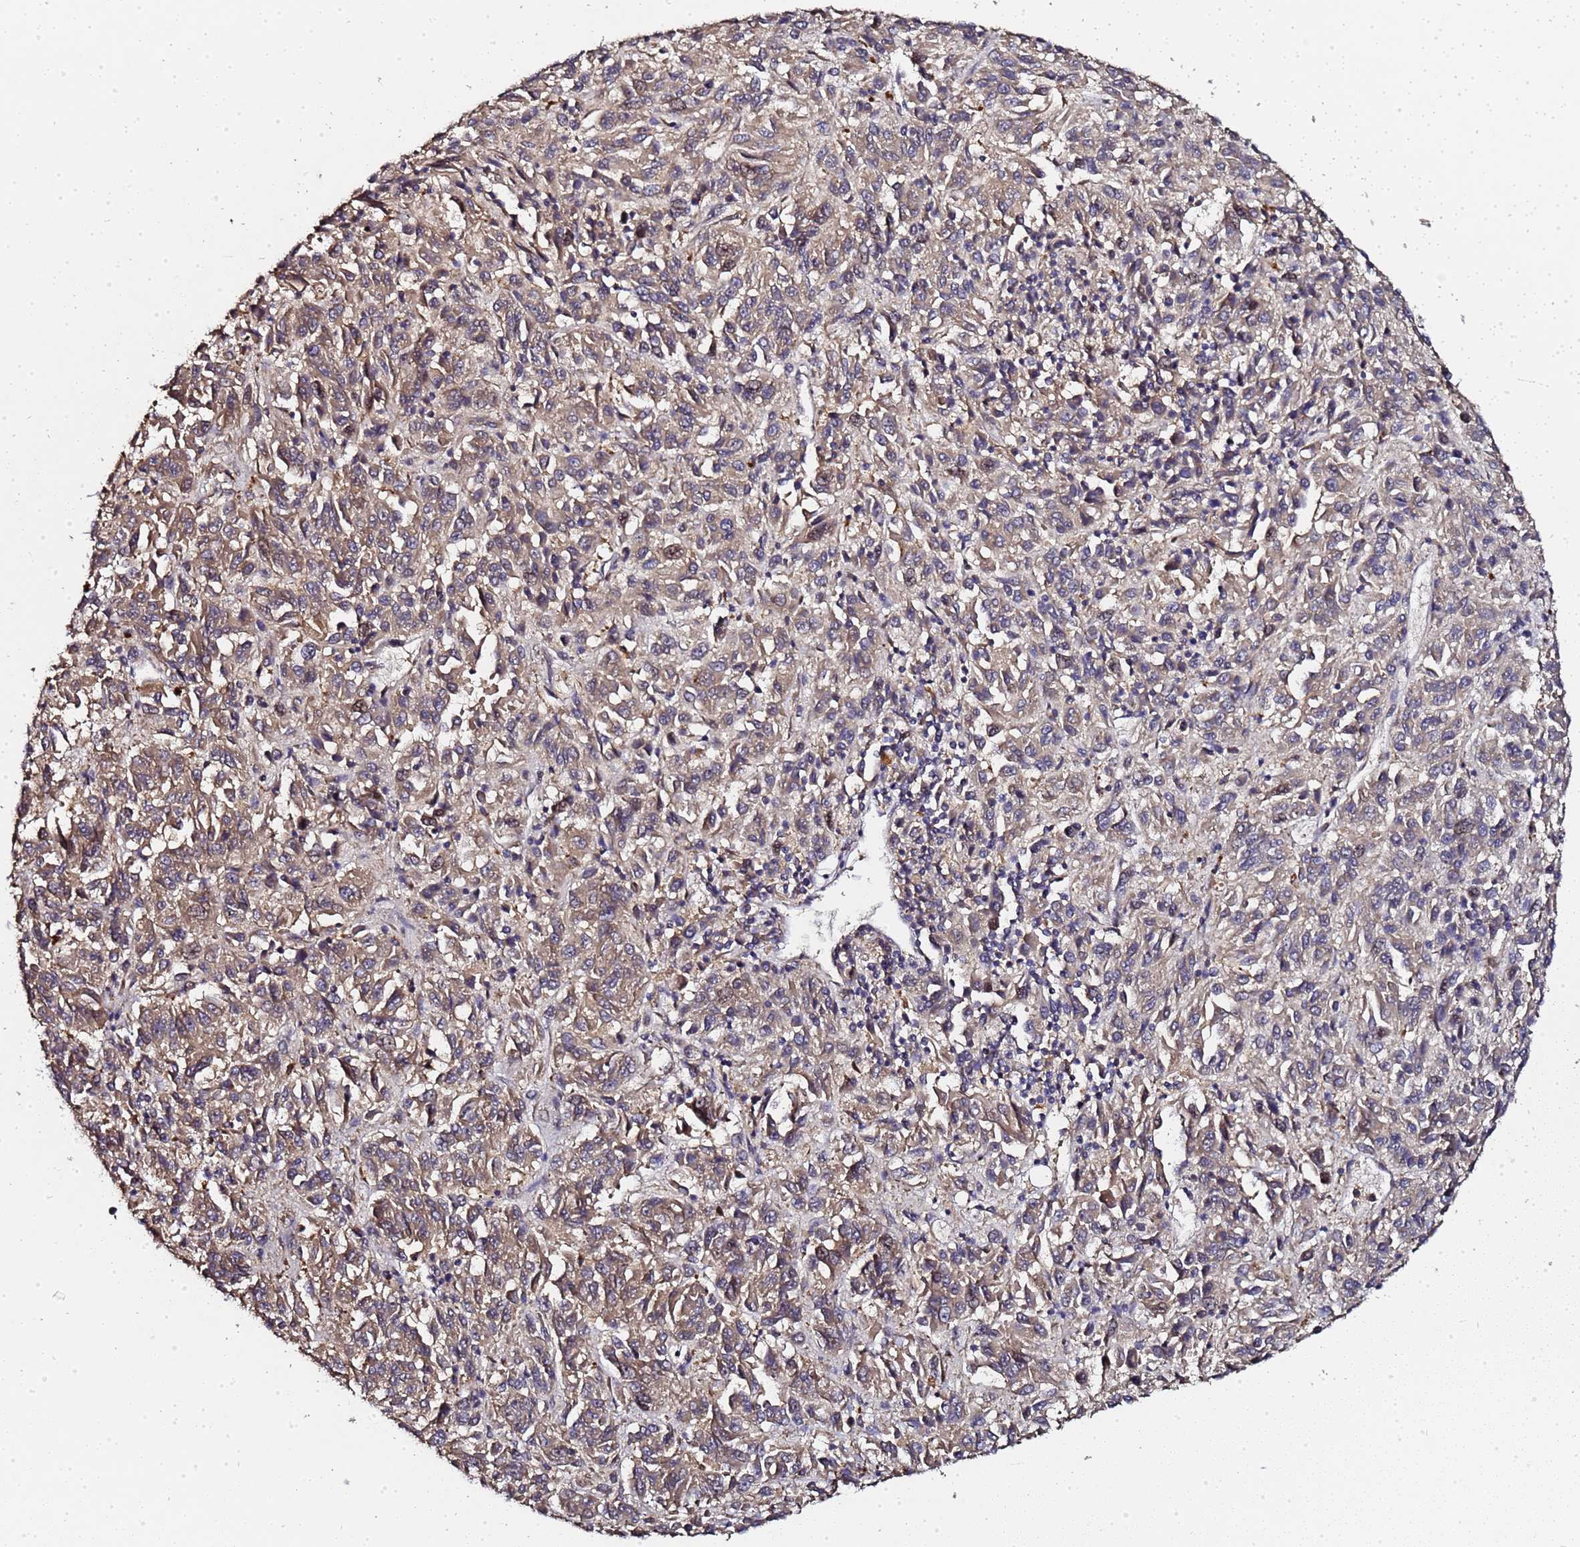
{"staining": {"intensity": "weak", "quantity": ">75%", "location": "cytoplasmic/membranous"}, "tissue": "melanoma", "cell_type": "Tumor cells", "image_type": "cancer", "snomed": [{"axis": "morphology", "description": "Malignant melanoma, Metastatic site"}, {"axis": "topography", "description": "Lung"}], "caption": "Protein expression analysis of melanoma demonstrates weak cytoplasmic/membranous staining in about >75% of tumor cells.", "gene": "LGI4", "patient": {"sex": "male", "age": 64}}